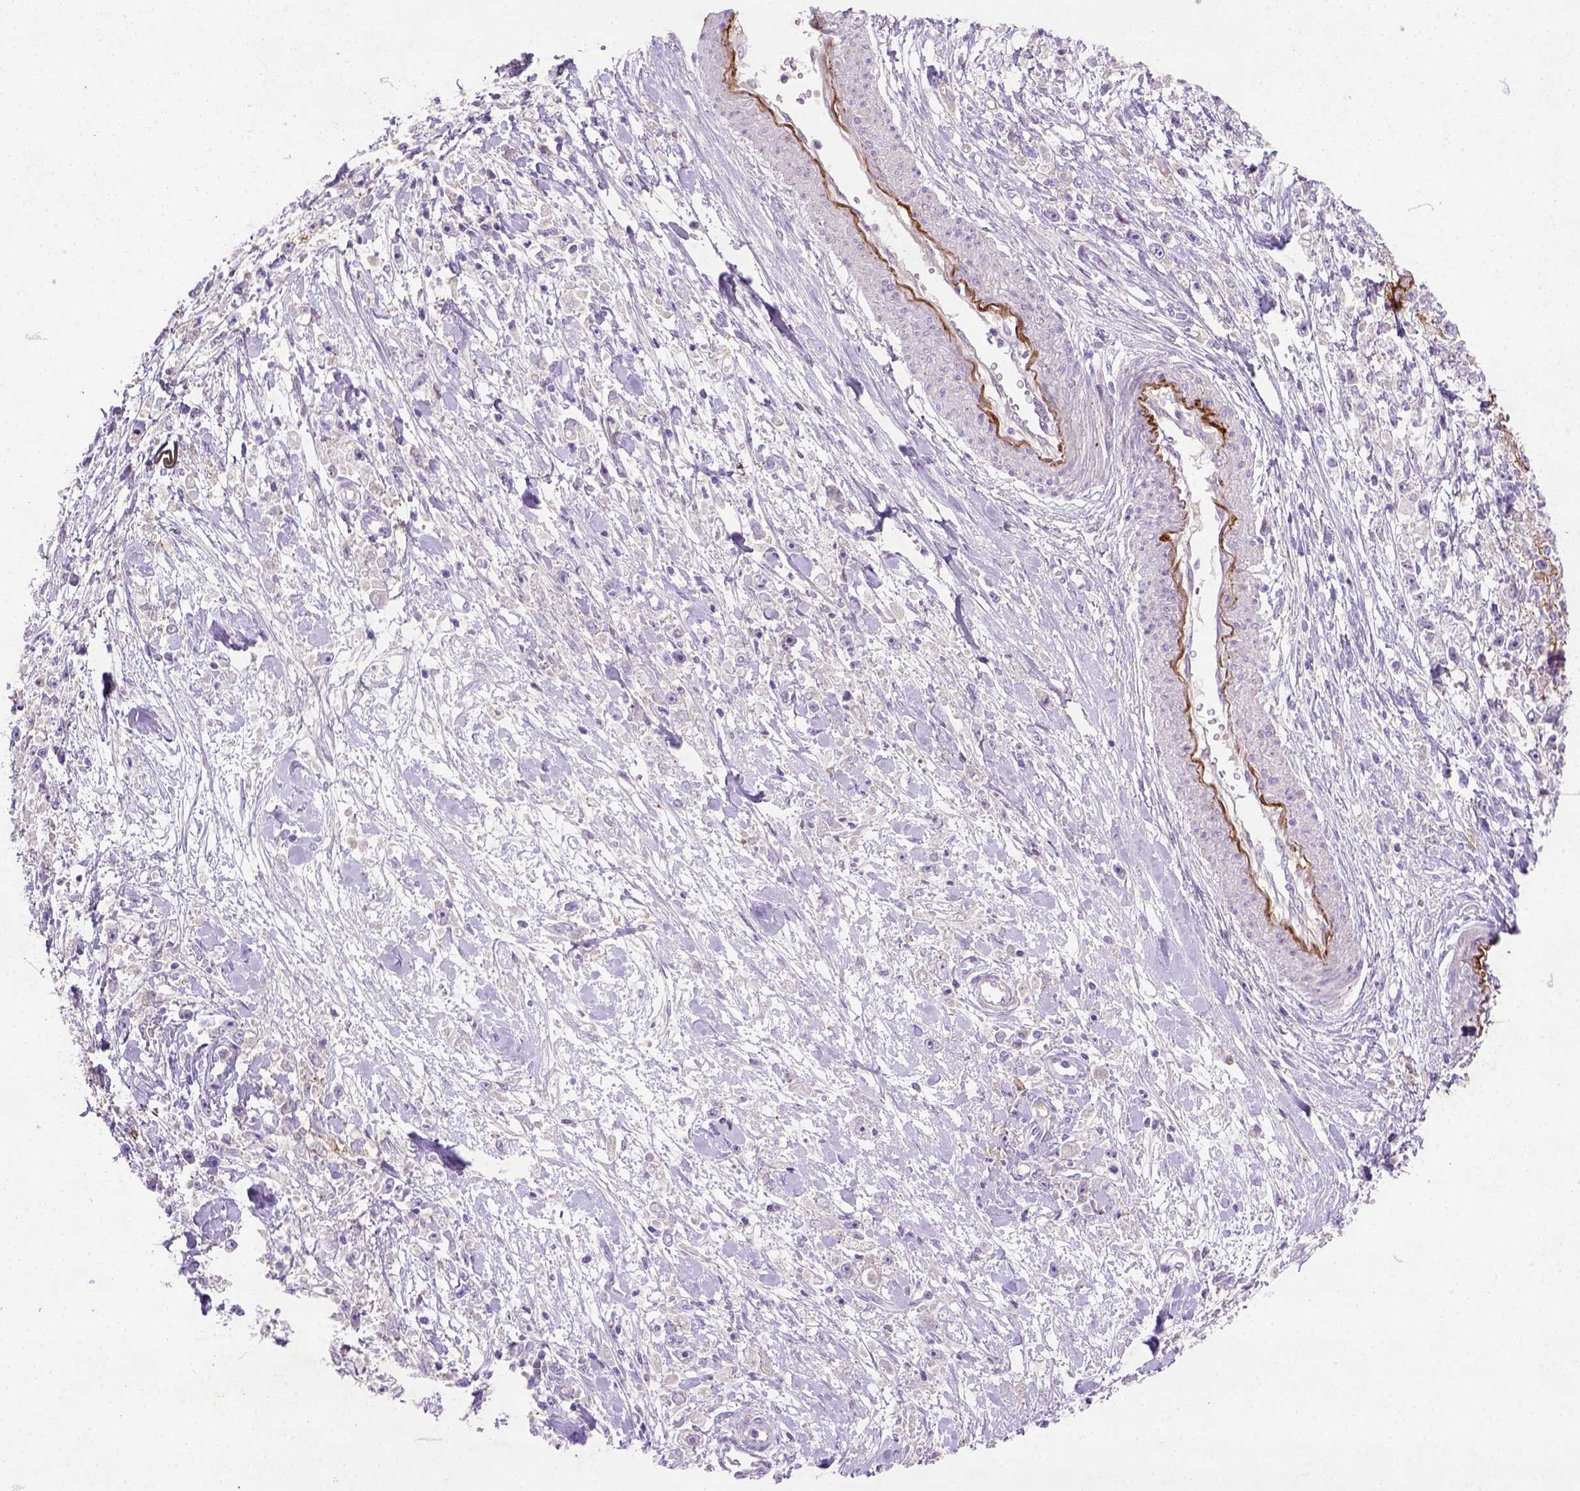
{"staining": {"intensity": "negative", "quantity": "none", "location": "none"}, "tissue": "stomach cancer", "cell_type": "Tumor cells", "image_type": "cancer", "snomed": [{"axis": "morphology", "description": "Adenocarcinoma, NOS"}, {"axis": "topography", "description": "Stomach"}], "caption": "Immunohistochemistry (IHC) histopathology image of neoplastic tissue: stomach adenocarcinoma stained with DAB (3,3'-diaminobenzidine) shows no significant protein expression in tumor cells. Nuclei are stained in blue.", "gene": "NUDT2", "patient": {"sex": "female", "age": 59}}